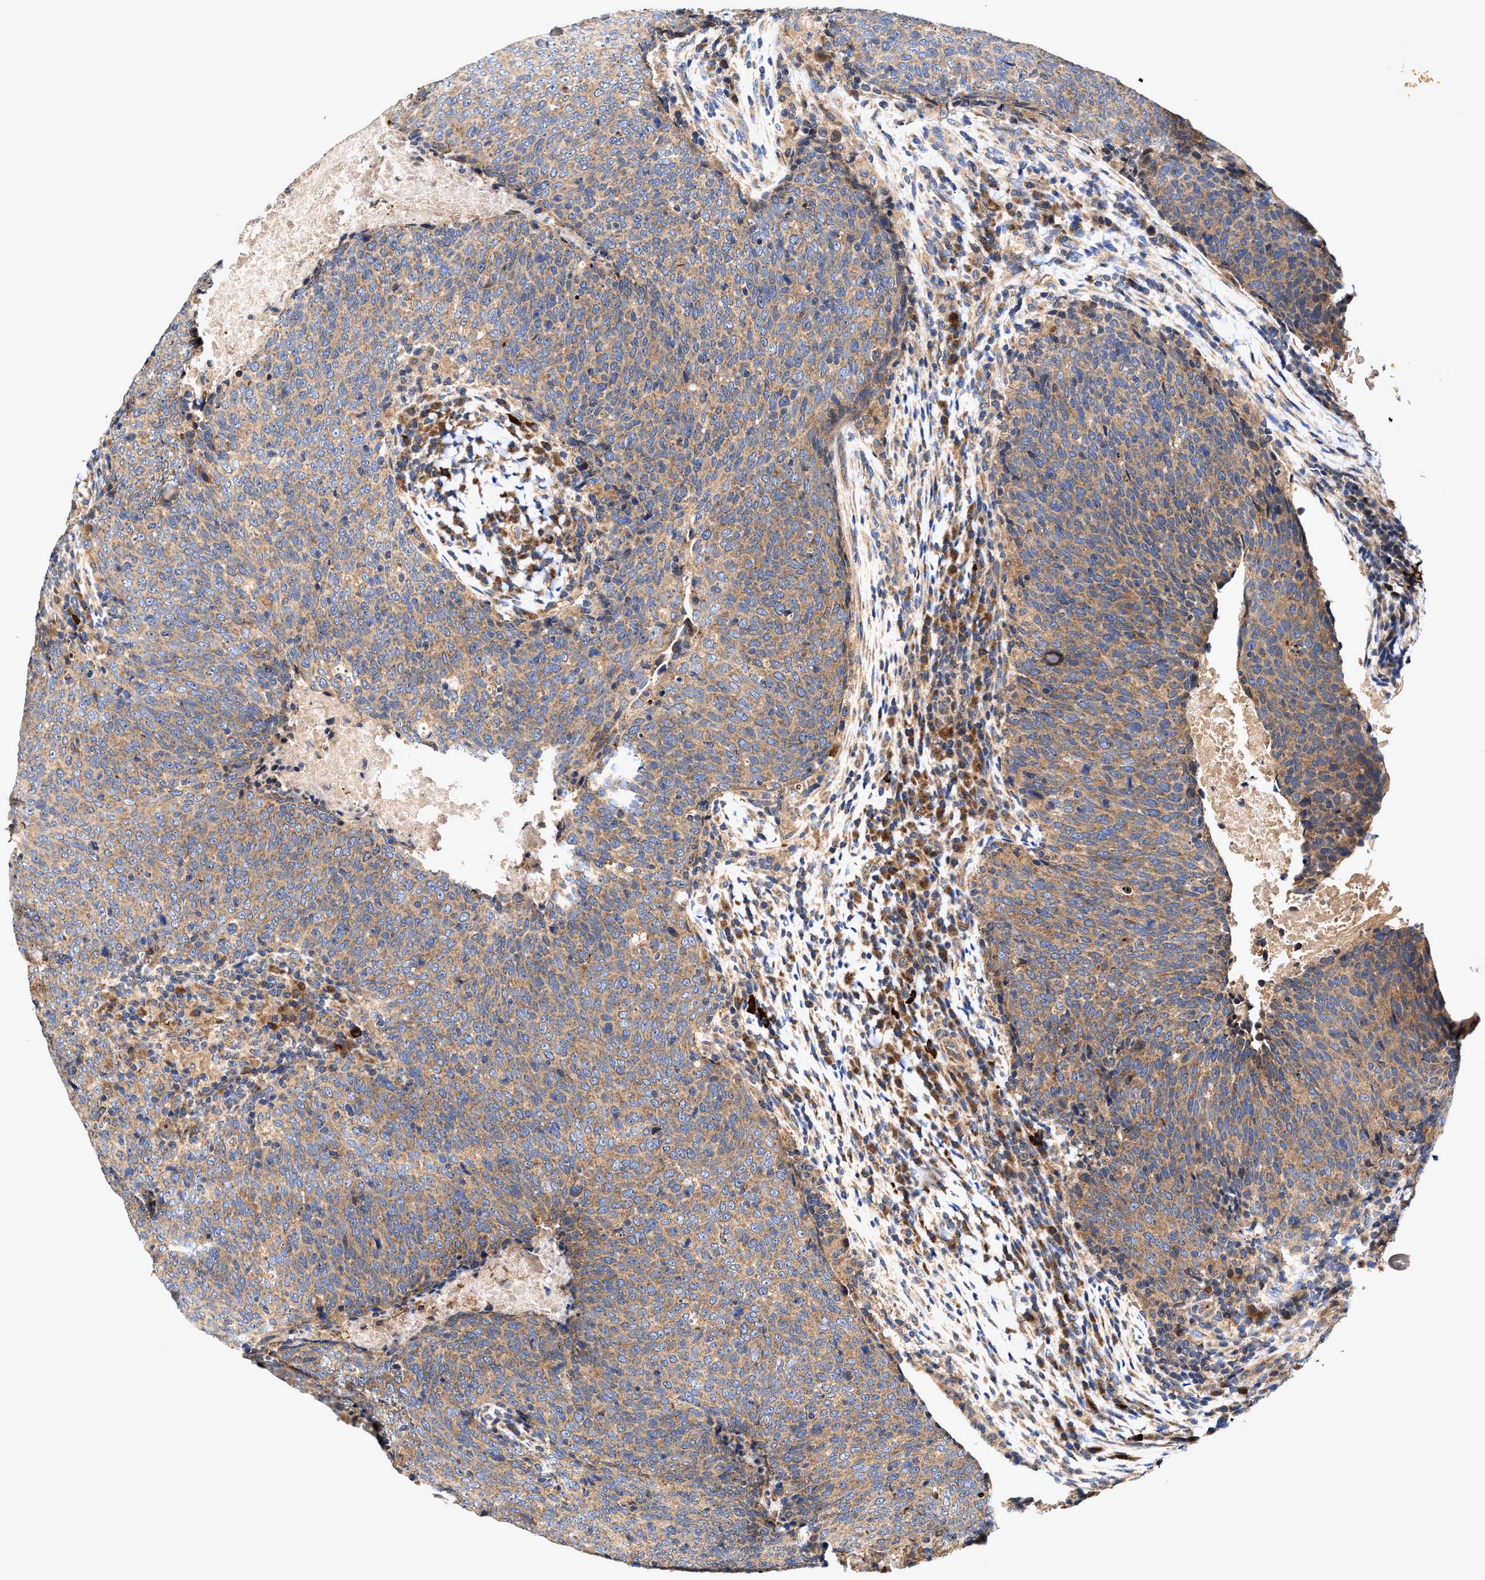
{"staining": {"intensity": "moderate", "quantity": ">75%", "location": "cytoplasmic/membranous"}, "tissue": "head and neck cancer", "cell_type": "Tumor cells", "image_type": "cancer", "snomed": [{"axis": "morphology", "description": "Squamous cell carcinoma, NOS"}, {"axis": "morphology", "description": "Squamous cell carcinoma, metastatic, NOS"}, {"axis": "topography", "description": "Lymph node"}, {"axis": "topography", "description": "Head-Neck"}], "caption": "Human head and neck cancer (metastatic squamous cell carcinoma) stained with a protein marker reveals moderate staining in tumor cells.", "gene": "EFNA4", "patient": {"sex": "male", "age": 62}}